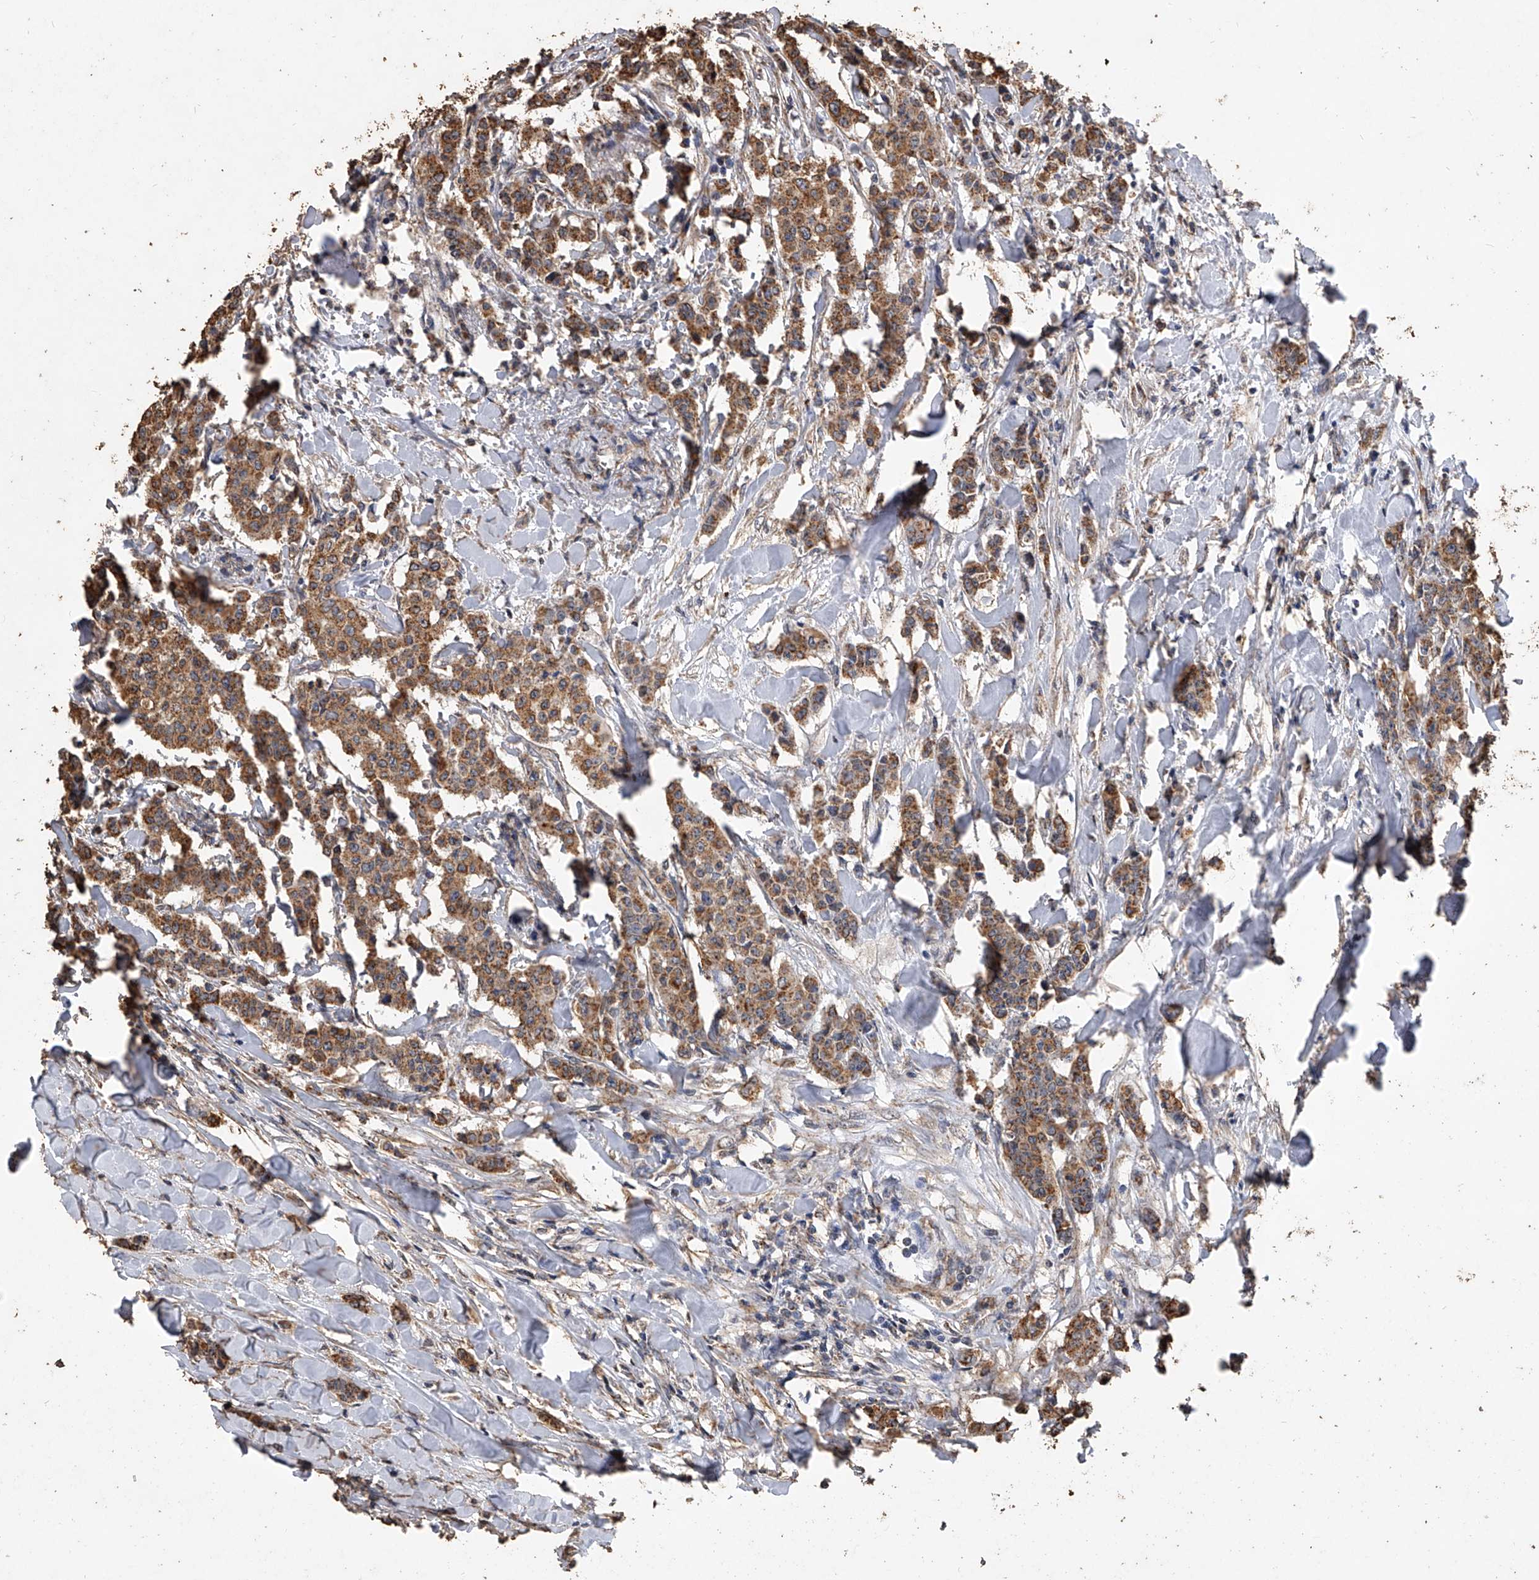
{"staining": {"intensity": "moderate", "quantity": ">75%", "location": "cytoplasmic/membranous"}, "tissue": "breast cancer", "cell_type": "Tumor cells", "image_type": "cancer", "snomed": [{"axis": "morphology", "description": "Duct carcinoma"}, {"axis": "topography", "description": "Breast"}], "caption": "Immunohistochemical staining of breast cancer (invasive ductal carcinoma) shows medium levels of moderate cytoplasmic/membranous staining in approximately >75% of tumor cells.", "gene": "MRPL28", "patient": {"sex": "female", "age": 40}}